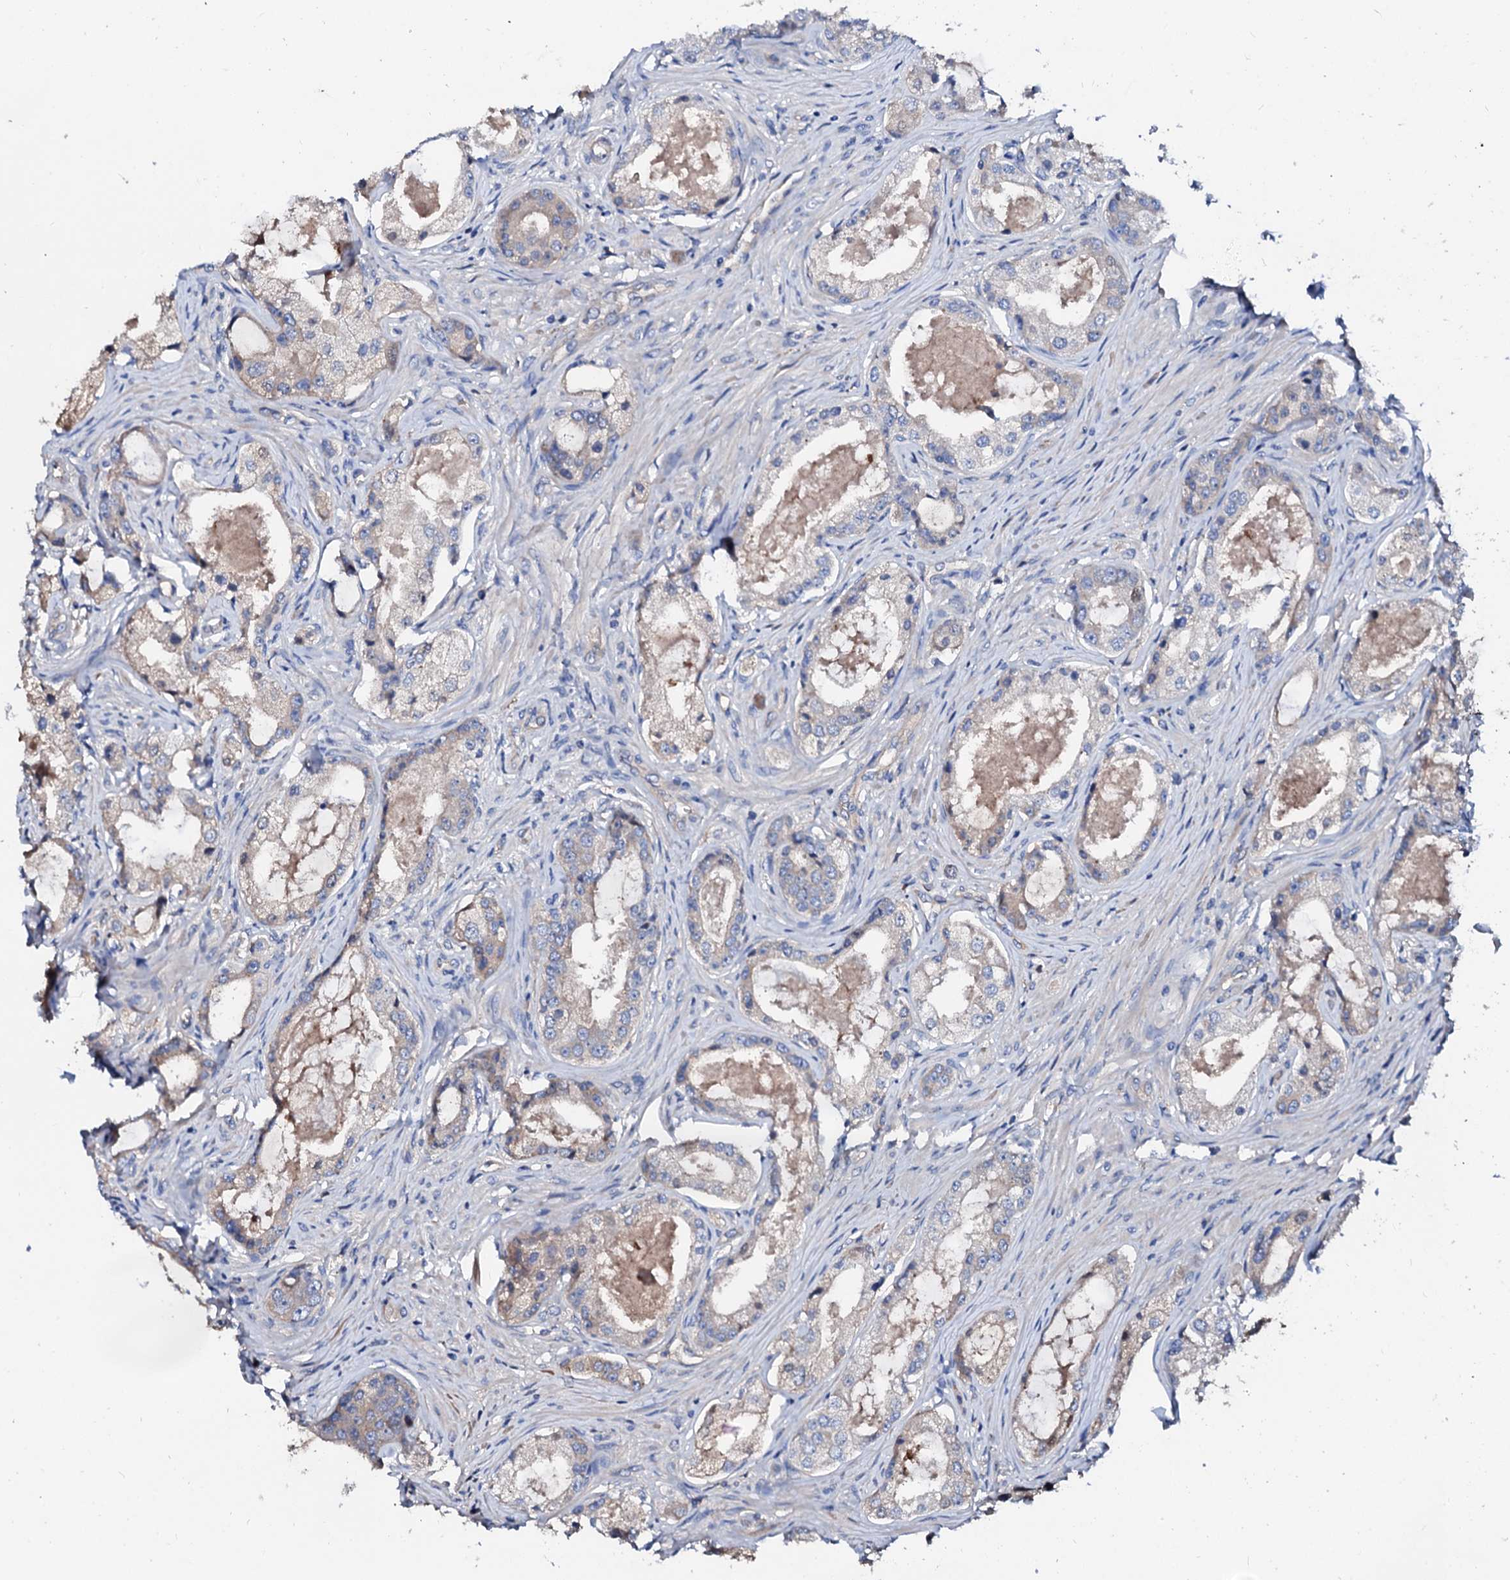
{"staining": {"intensity": "negative", "quantity": "none", "location": "none"}, "tissue": "prostate cancer", "cell_type": "Tumor cells", "image_type": "cancer", "snomed": [{"axis": "morphology", "description": "Adenocarcinoma, Low grade"}, {"axis": "topography", "description": "Prostate"}], "caption": "Immunohistochemistry photomicrograph of neoplastic tissue: prostate cancer (low-grade adenocarcinoma) stained with DAB (3,3'-diaminobenzidine) displays no significant protein positivity in tumor cells.", "gene": "CSKMT", "patient": {"sex": "male", "age": 68}}